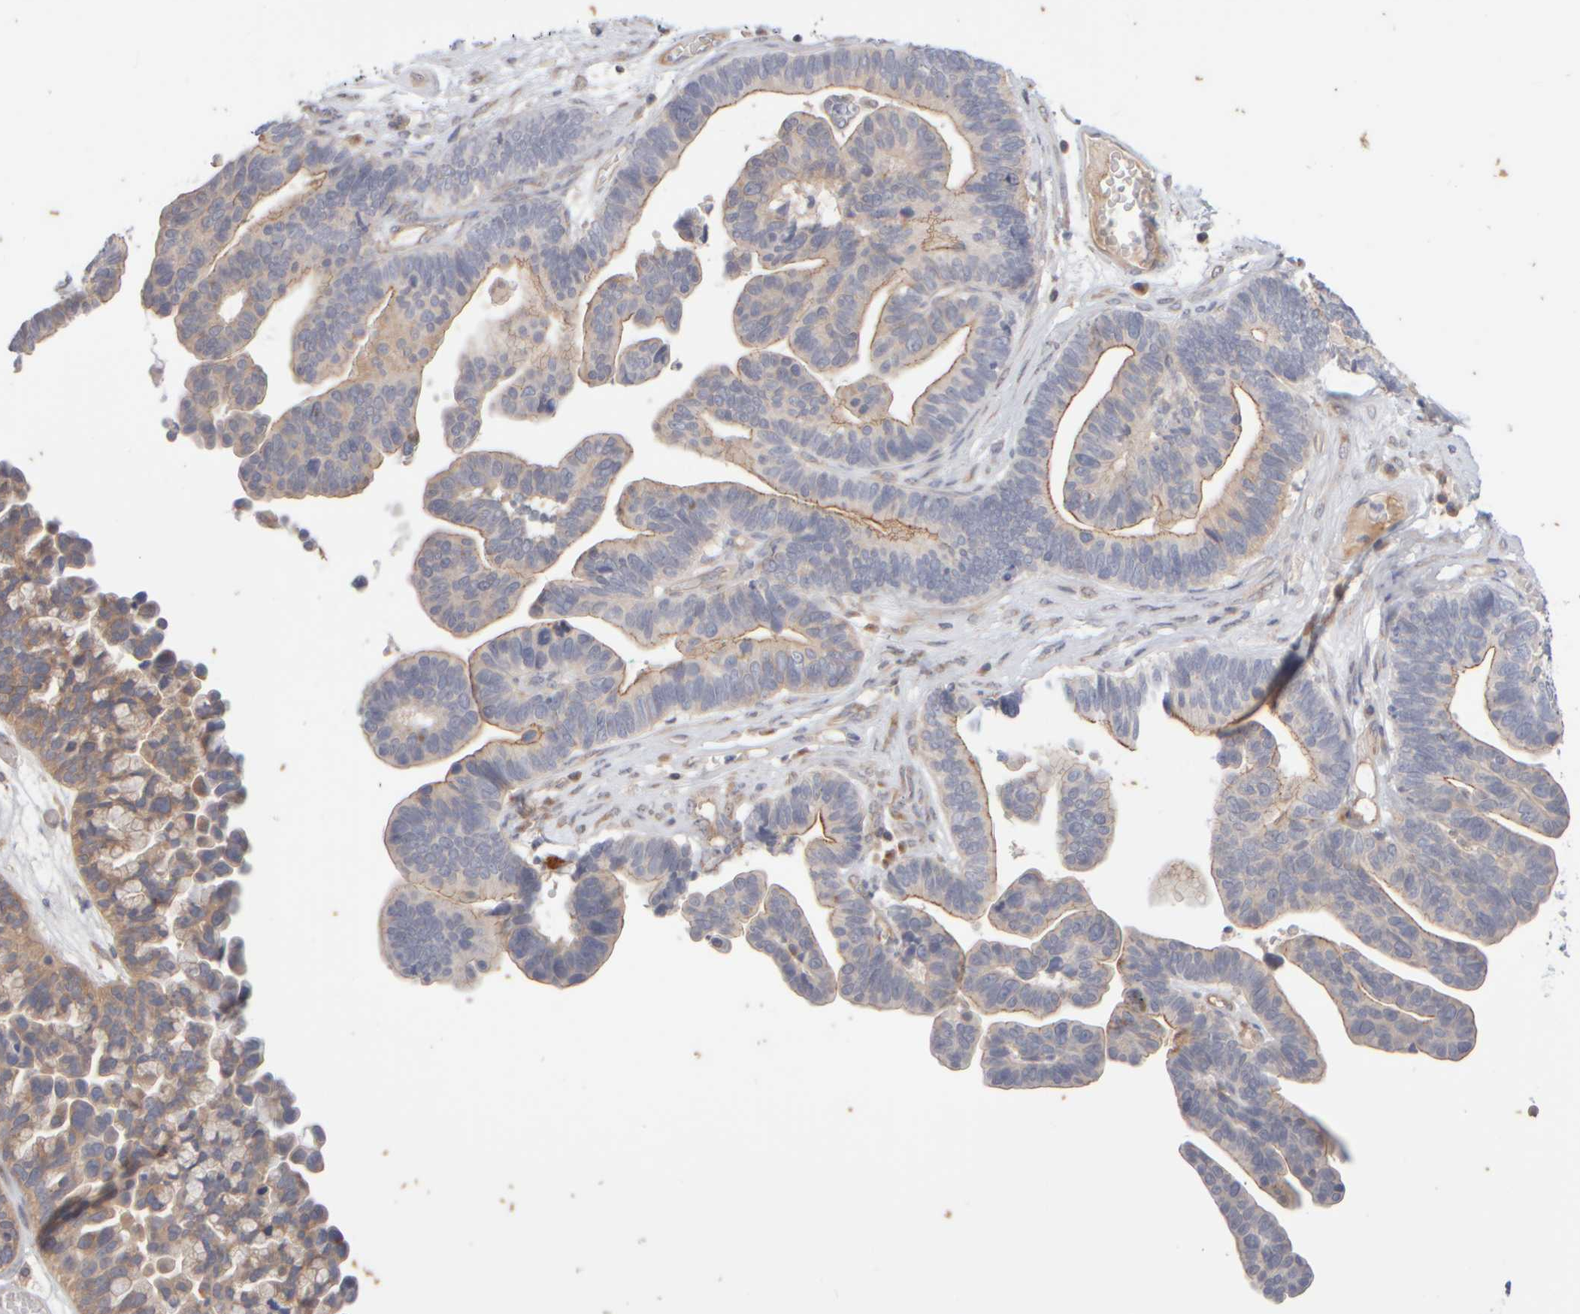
{"staining": {"intensity": "moderate", "quantity": ">75%", "location": "cytoplasmic/membranous"}, "tissue": "ovarian cancer", "cell_type": "Tumor cells", "image_type": "cancer", "snomed": [{"axis": "morphology", "description": "Cystadenocarcinoma, serous, NOS"}, {"axis": "topography", "description": "Ovary"}], "caption": "Protein expression analysis of ovarian cancer (serous cystadenocarcinoma) reveals moderate cytoplasmic/membranous expression in approximately >75% of tumor cells. The protein of interest is shown in brown color, while the nuclei are stained blue.", "gene": "GOPC", "patient": {"sex": "female", "age": 56}}